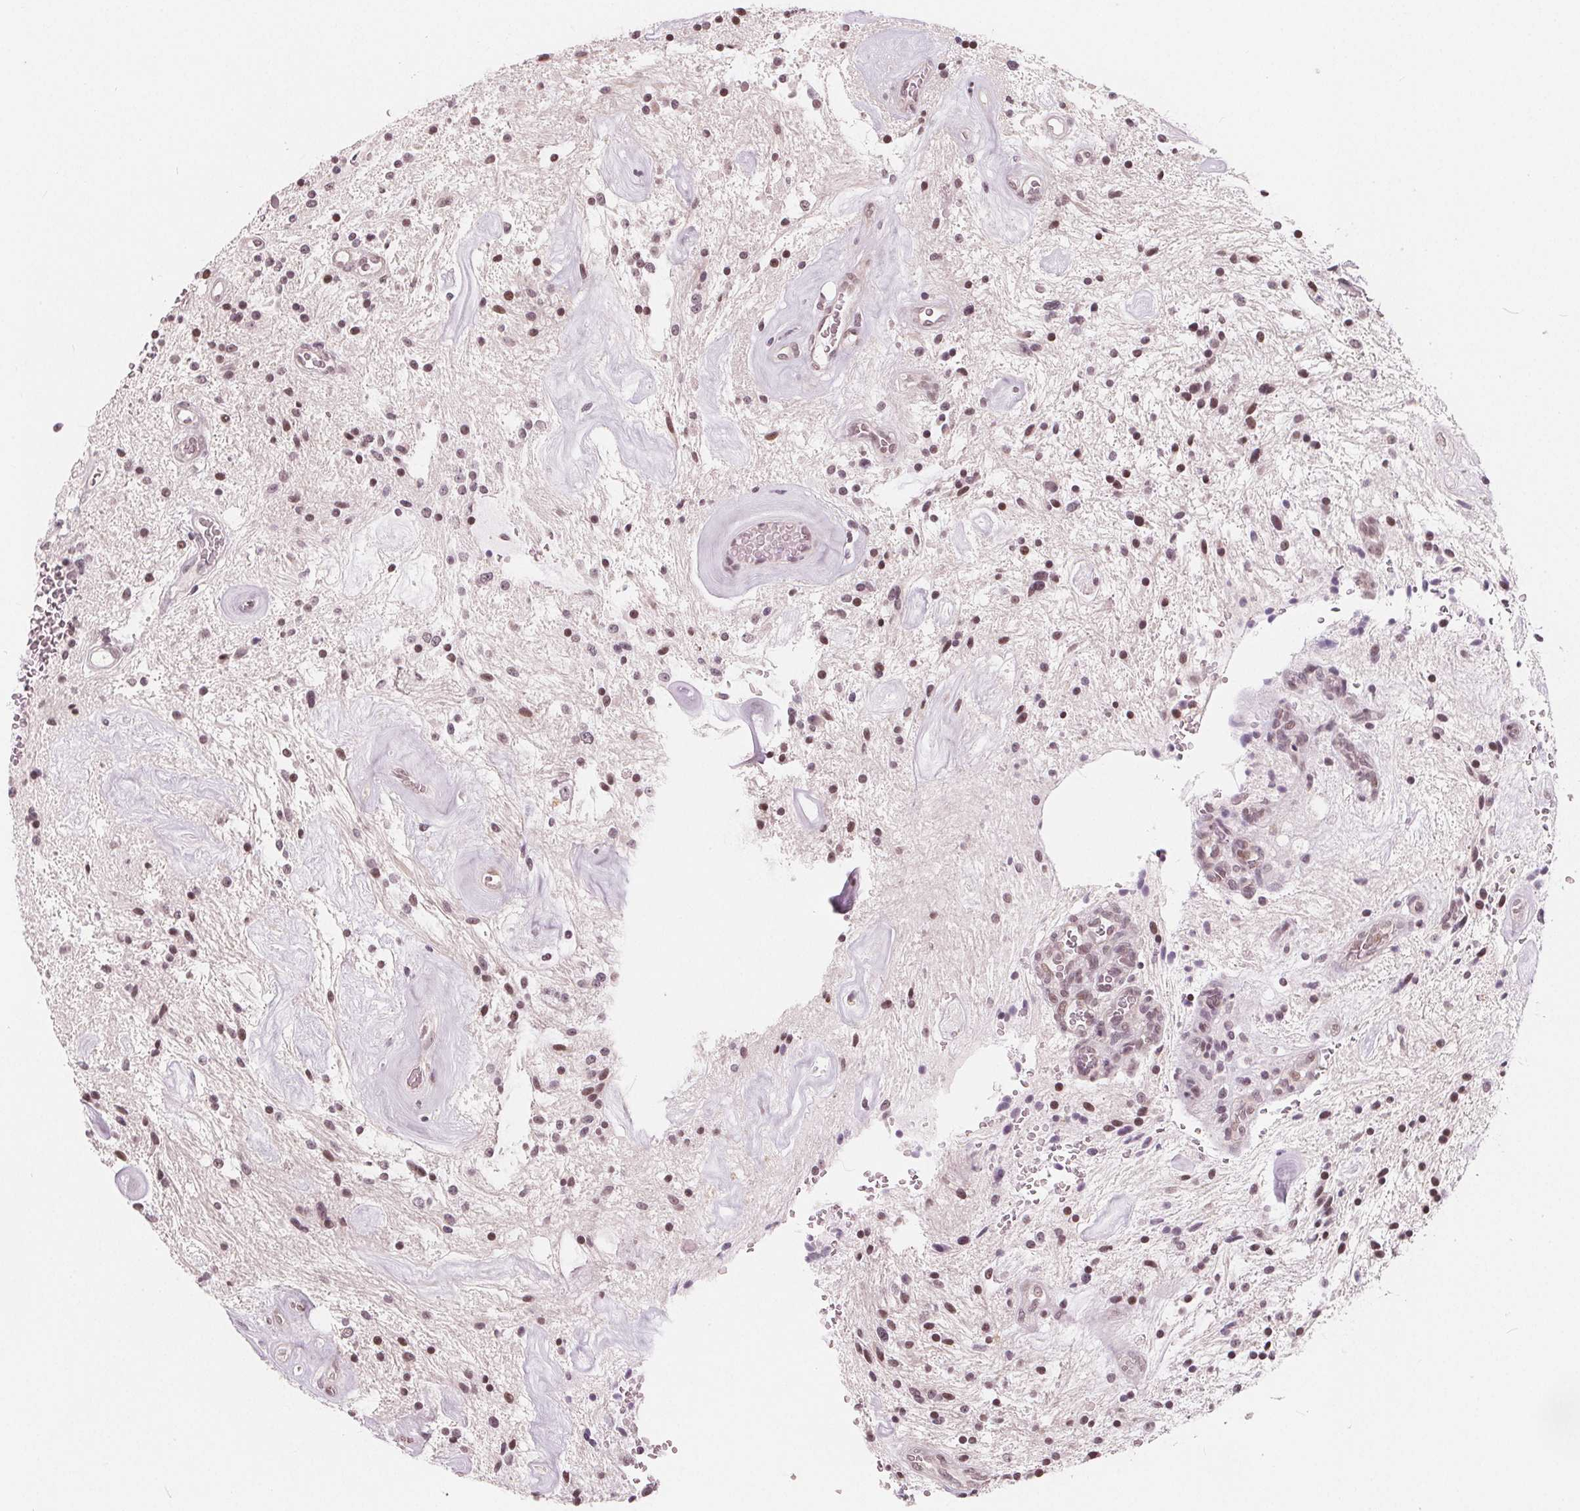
{"staining": {"intensity": "moderate", "quantity": "25%-75%", "location": "nuclear"}, "tissue": "glioma", "cell_type": "Tumor cells", "image_type": "cancer", "snomed": [{"axis": "morphology", "description": "Glioma, malignant, Low grade"}, {"axis": "topography", "description": "Cerebellum"}], "caption": "IHC histopathology image of human glioma stained for a protein (brown), which displays medium levels of moderate nuclear expression in approximately 25%-75% of tumor cells.", "gene": "NUP210L", "patient": {"sex": "female", "age": 14}}